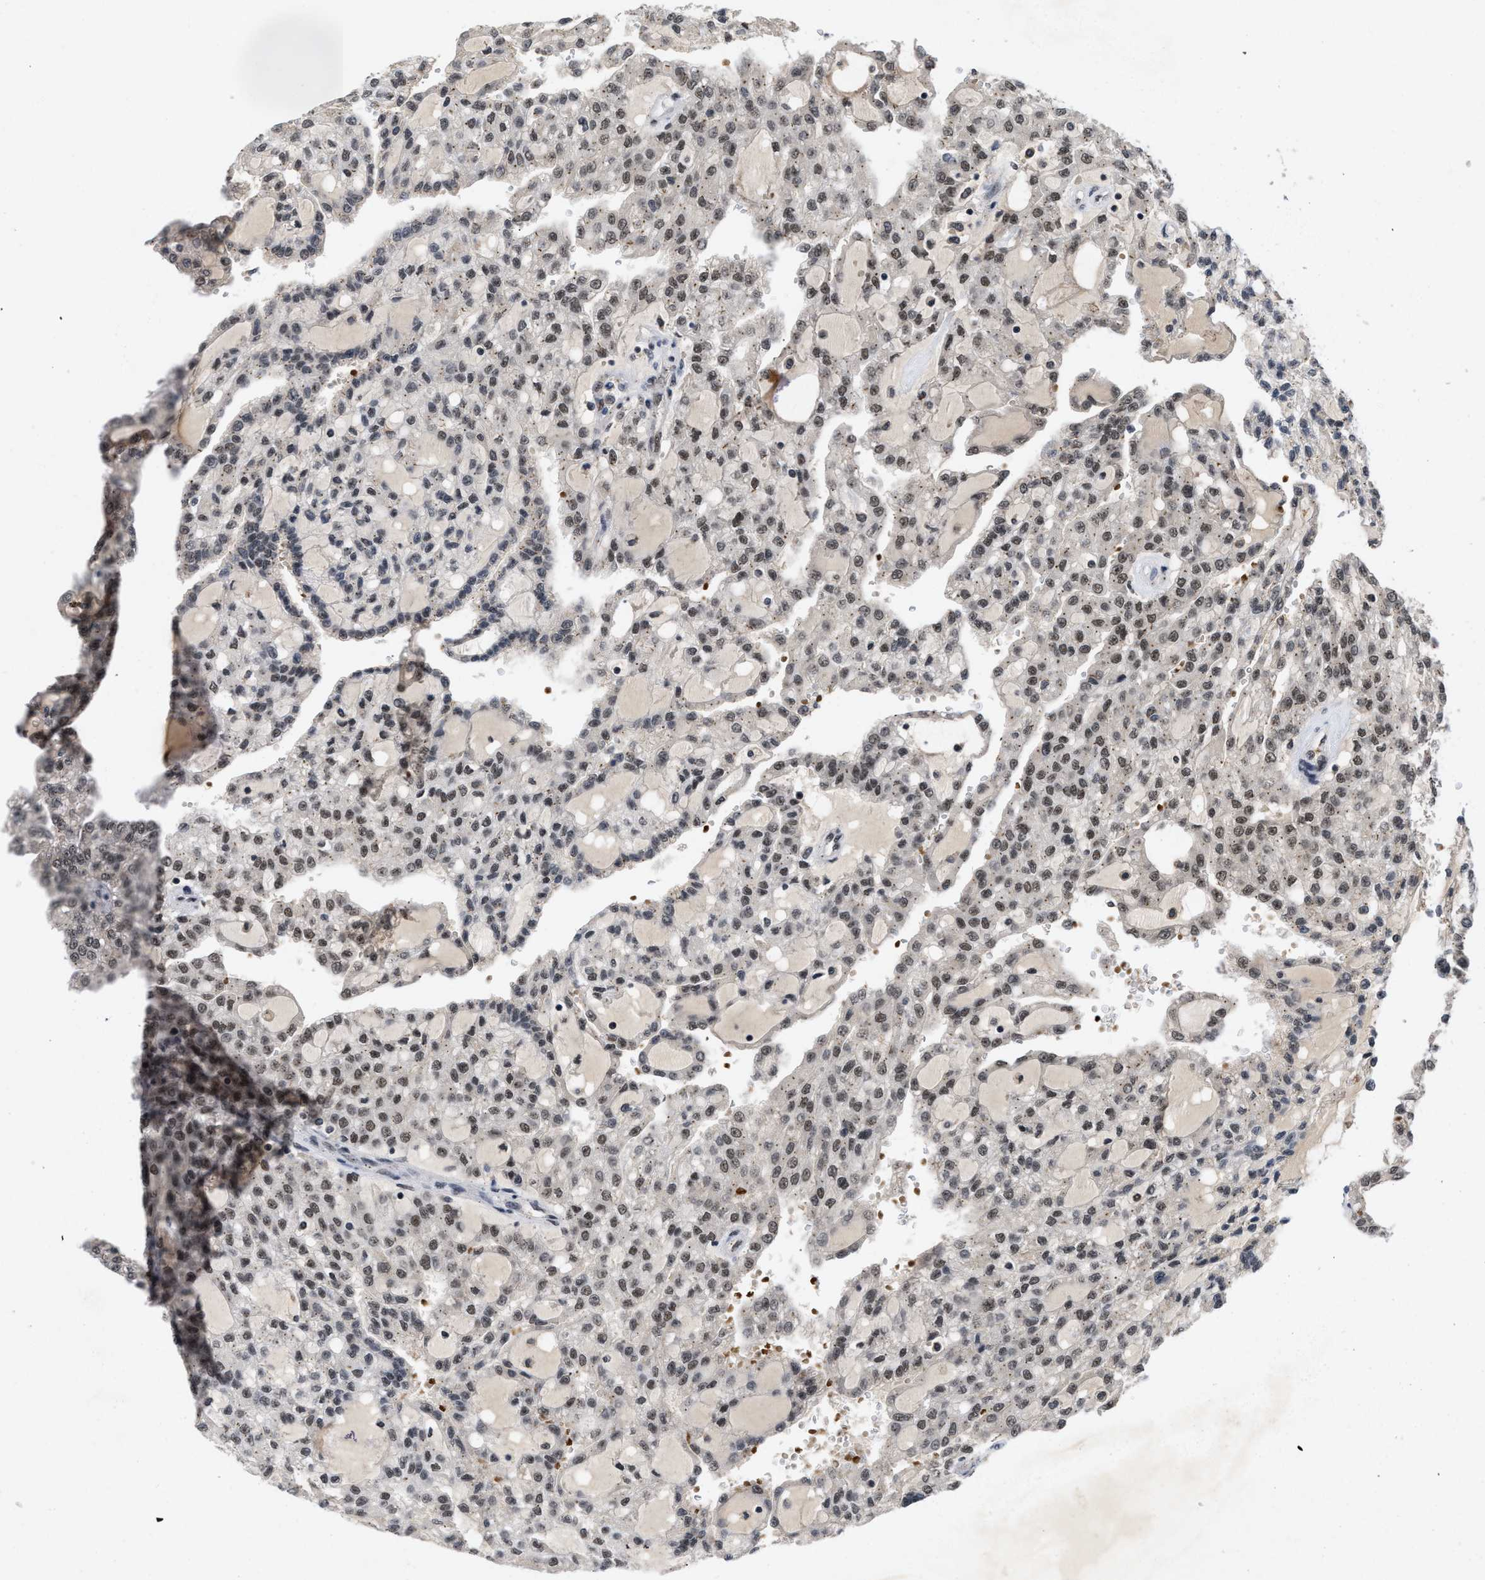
{"staining": {"intensity": "weak", "quantity": ">75%", "location": "nuclear"}, "tissue": "renal cancer", "cell_type": "Tumor cells", "image_type": "cancer", "snomed": [{"axis": "morphology", "description": "Adenocarcinoma, NOS"}, {"axis": "topography", "description": "Kidney"}], "caption": "This image displays immunohistochemistry staining of renal adenocarcinoma, with low weak nuclear expression in about >75% of tumor cells.", "gene": "ZNF346", "patient": {"sex": "male", "age": 63}}